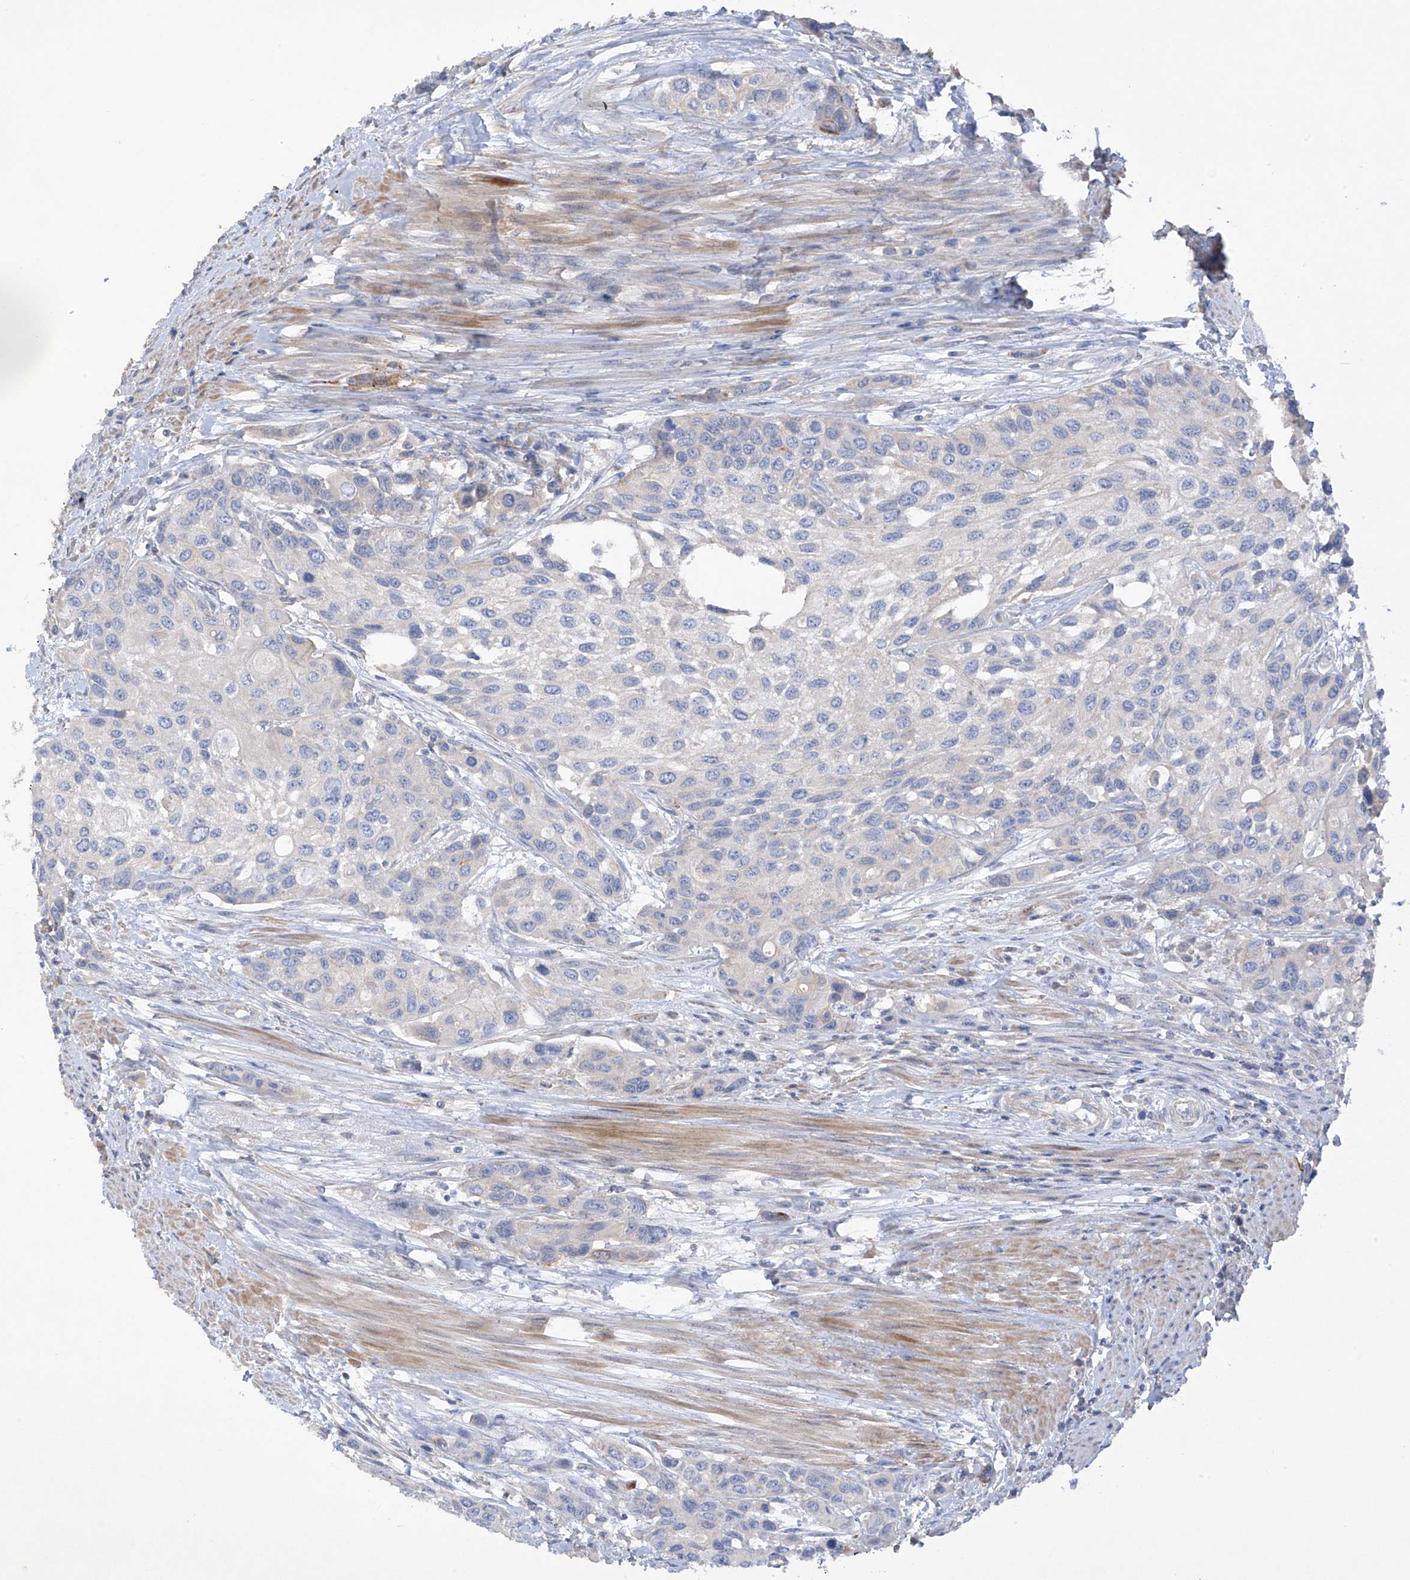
{"staining": {"intensity": "negative", "quantity": "none", "location": "none"}, "tissue": "urothelial cancer", "cell_type": "Tumor cells", "image_type": "cancer", "snomed": [{"axis": "morphology", "description": "Normal tissue, NOS"}, {"axis": "morphology", "description": "Urothelial carcinoma, High grade"}, {"axis": "topography", "description": "Vascular tissue"}, {"axis": "topography", "description": "Urinary bladder"}], "caption": "IHC histopathology image of neoplastic tissue: human urothelial carcinoma (high-grade) stained with DAB exhibits no significant protein expression in tumor cells.", "gene": "PRSS12", "patient": {"sex": "female", "age": 56}}